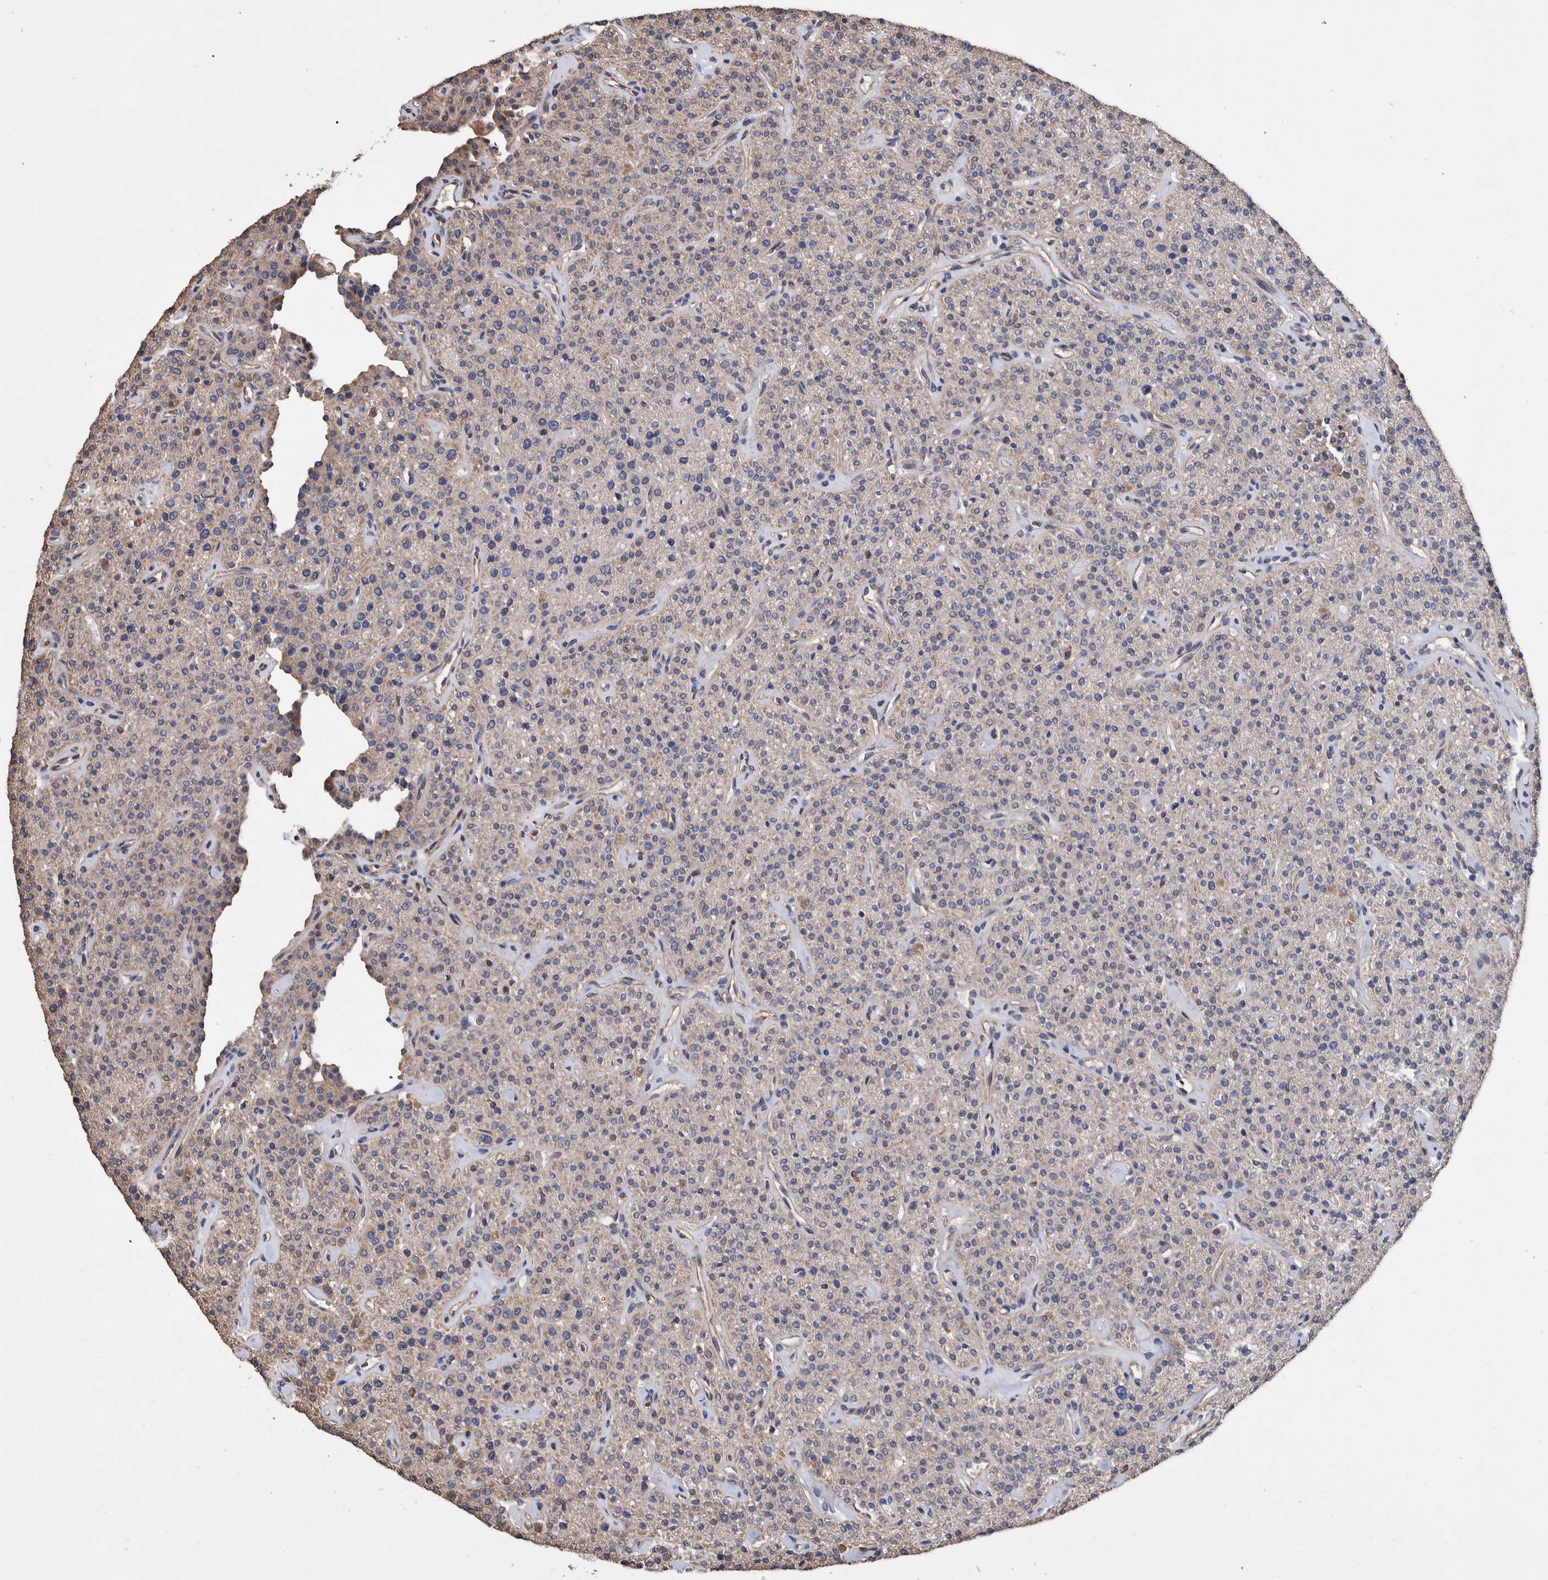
{"staining": {"intensity": "weak", "quantity": ">75%", "location": "cytoplasmic/membranous"}, "tissue": "parathyroid gland", "cell_type": "Glandular cells", "image_type": "normal", "snomed": [{"axis": "morphology", "description": "Normal tissue, NOS"}, {"axis": "topography", "description": "Parathyroid gland"}], "caption": "High-power microscopy captured an immunohistochemistry (IHC) image of benign parathyroid gland, revealing weak cytoplasmic/membranous positivity in approximately >75% of glandular cells. Immunohistochemistry stains the protein of interest in brown and the nuclei are stained blue.", "gene": "SLC45A4", "patient": {"sex": "male", "age": 46}}